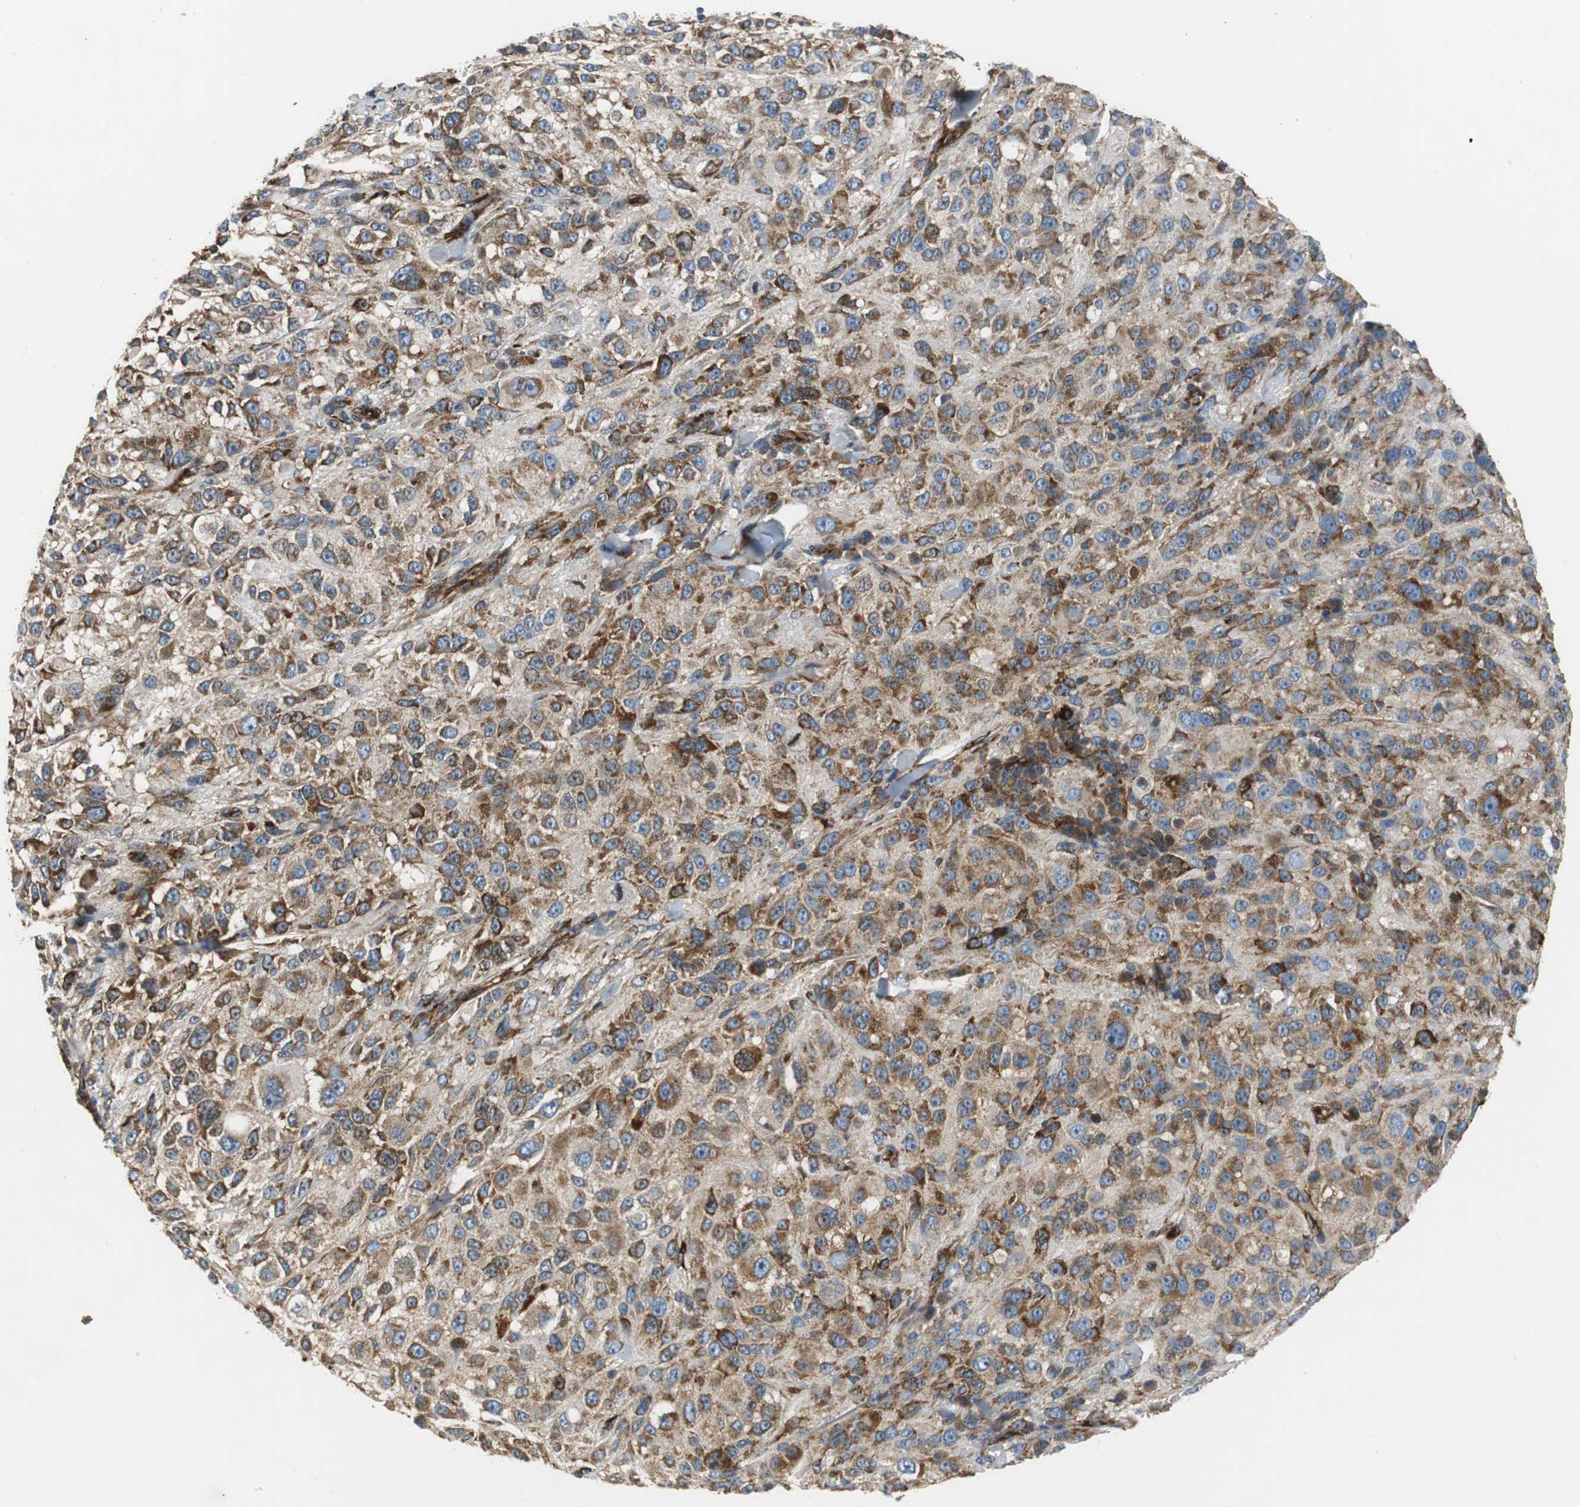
{"staining": {"intensity": "moderate", "quantity": ">75%", "location": "cytoplasmic/membranous"}, "tissue": "melanoma", "cell_type": "Tumor cells", "image_type": "cancer", "snomed": [{"axis": "morphology", "description": "Necrosis, NOS"}, {"axis": "morphology", "description": "Malignant melanoma, NOS"}, {"axis": "topography", "description": "Skin"}], "caption": "An immunohistochemistry histopathology image of neoplastic tissue is shown. Protein staining in brown highlights moderate cytoplasmic/membranous positivity in melanoma within tumor cells.", "gene": "ISCU", "patient": {"sex": "female", "age": 87}}